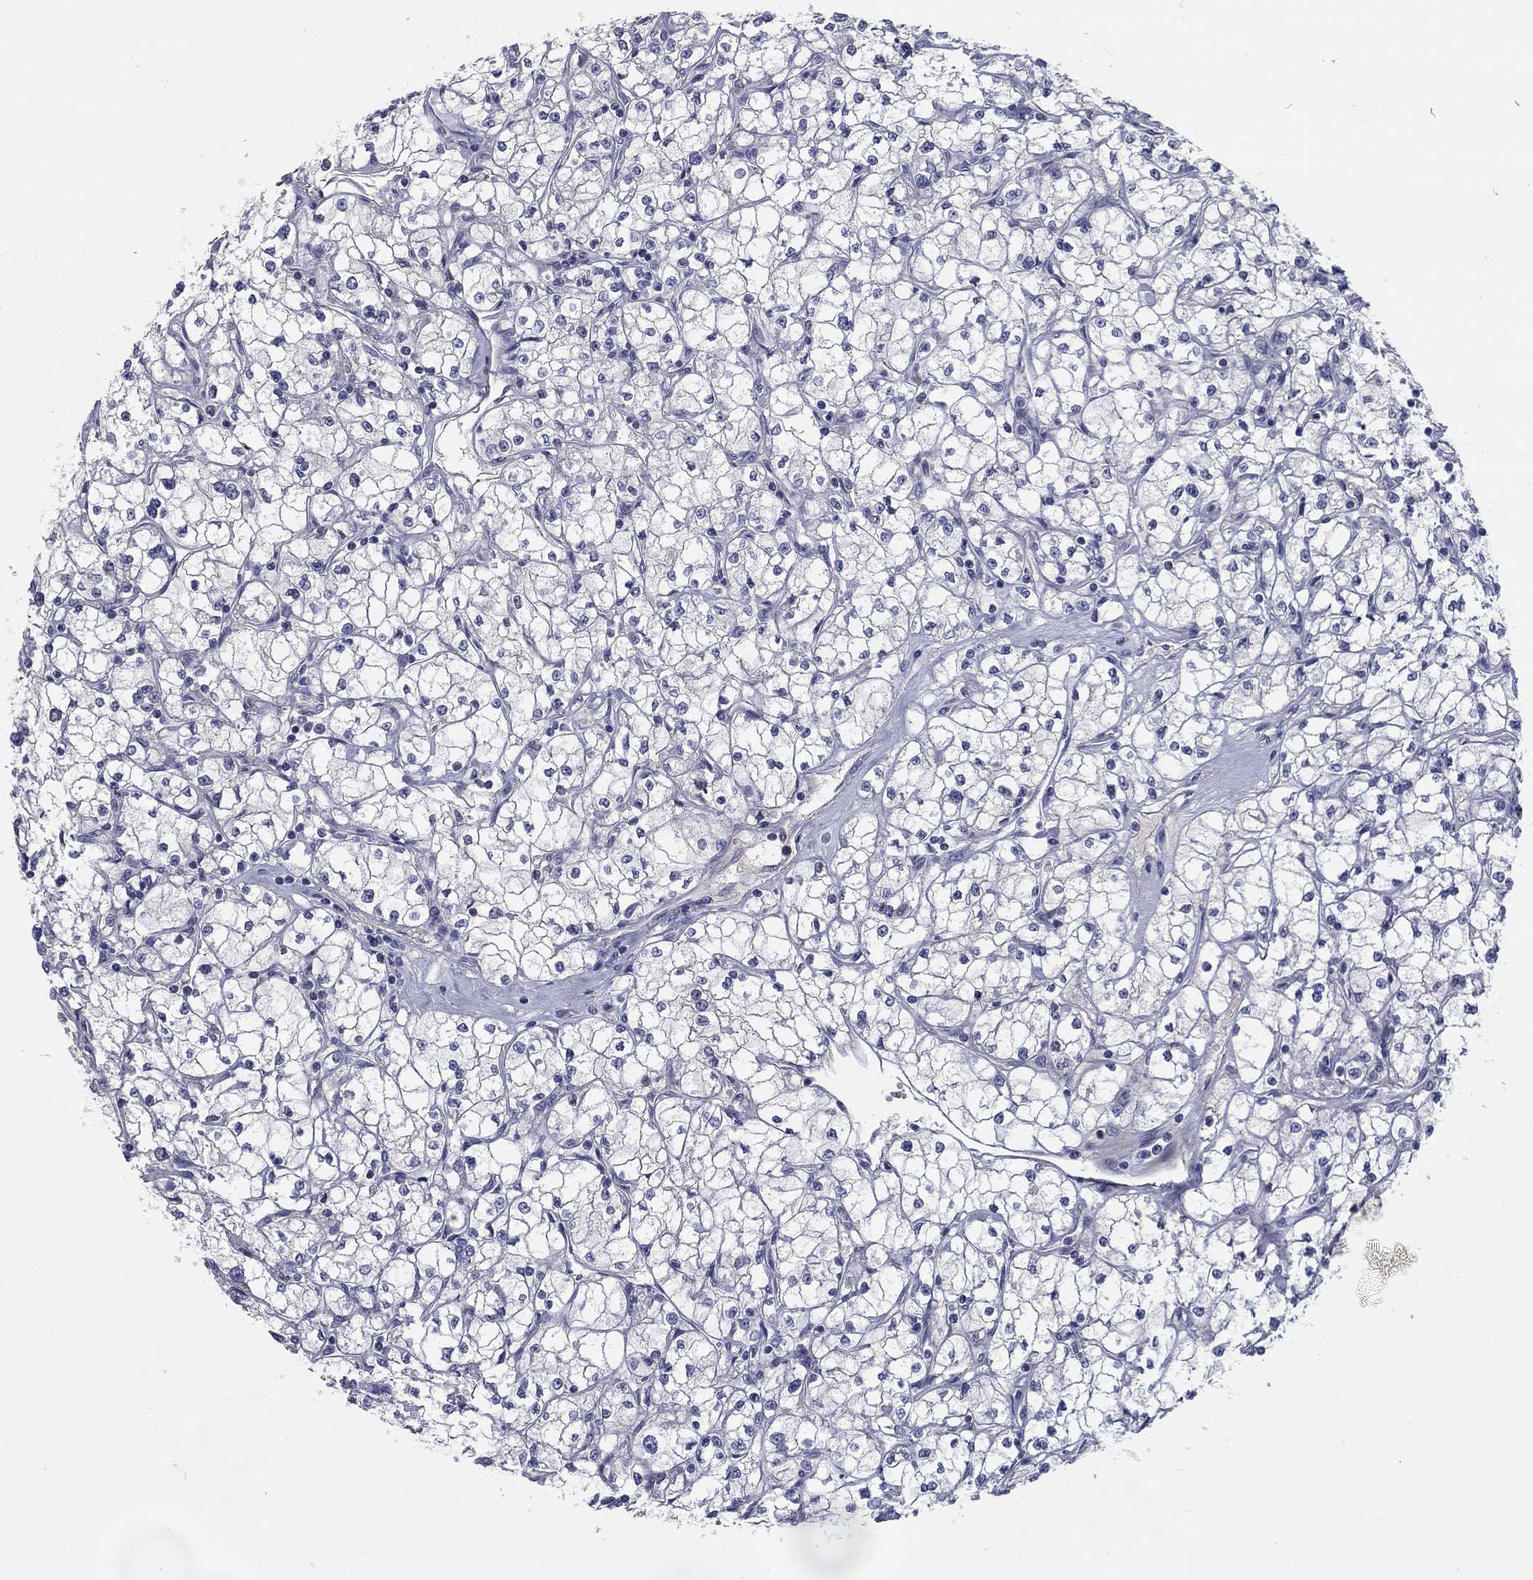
{"staining": {"intensity": "negative", "quantity": "none", "location": "none"}, "tissue": "renal cancer", "cell_type": "Tumor cells", "image_type": "cancer", "snomed": [{"axis": "morphology", "description": "Adenocarcinoma, NOS"}, {"axis": "topography", "description": "Kidney"}], "caption": "Renal cancer was stained to show a protein in brown. There is no significant staining in tumor cells. Brightfield microscopy of immunohistochemistry (IHC) stained with DAB (3,3'-diaminobenzidine) (brown) and hematoxylin (blue), captured at high magnification.", "gene": "TMEM249", "patient": {"sex": "male", "age": 67}}